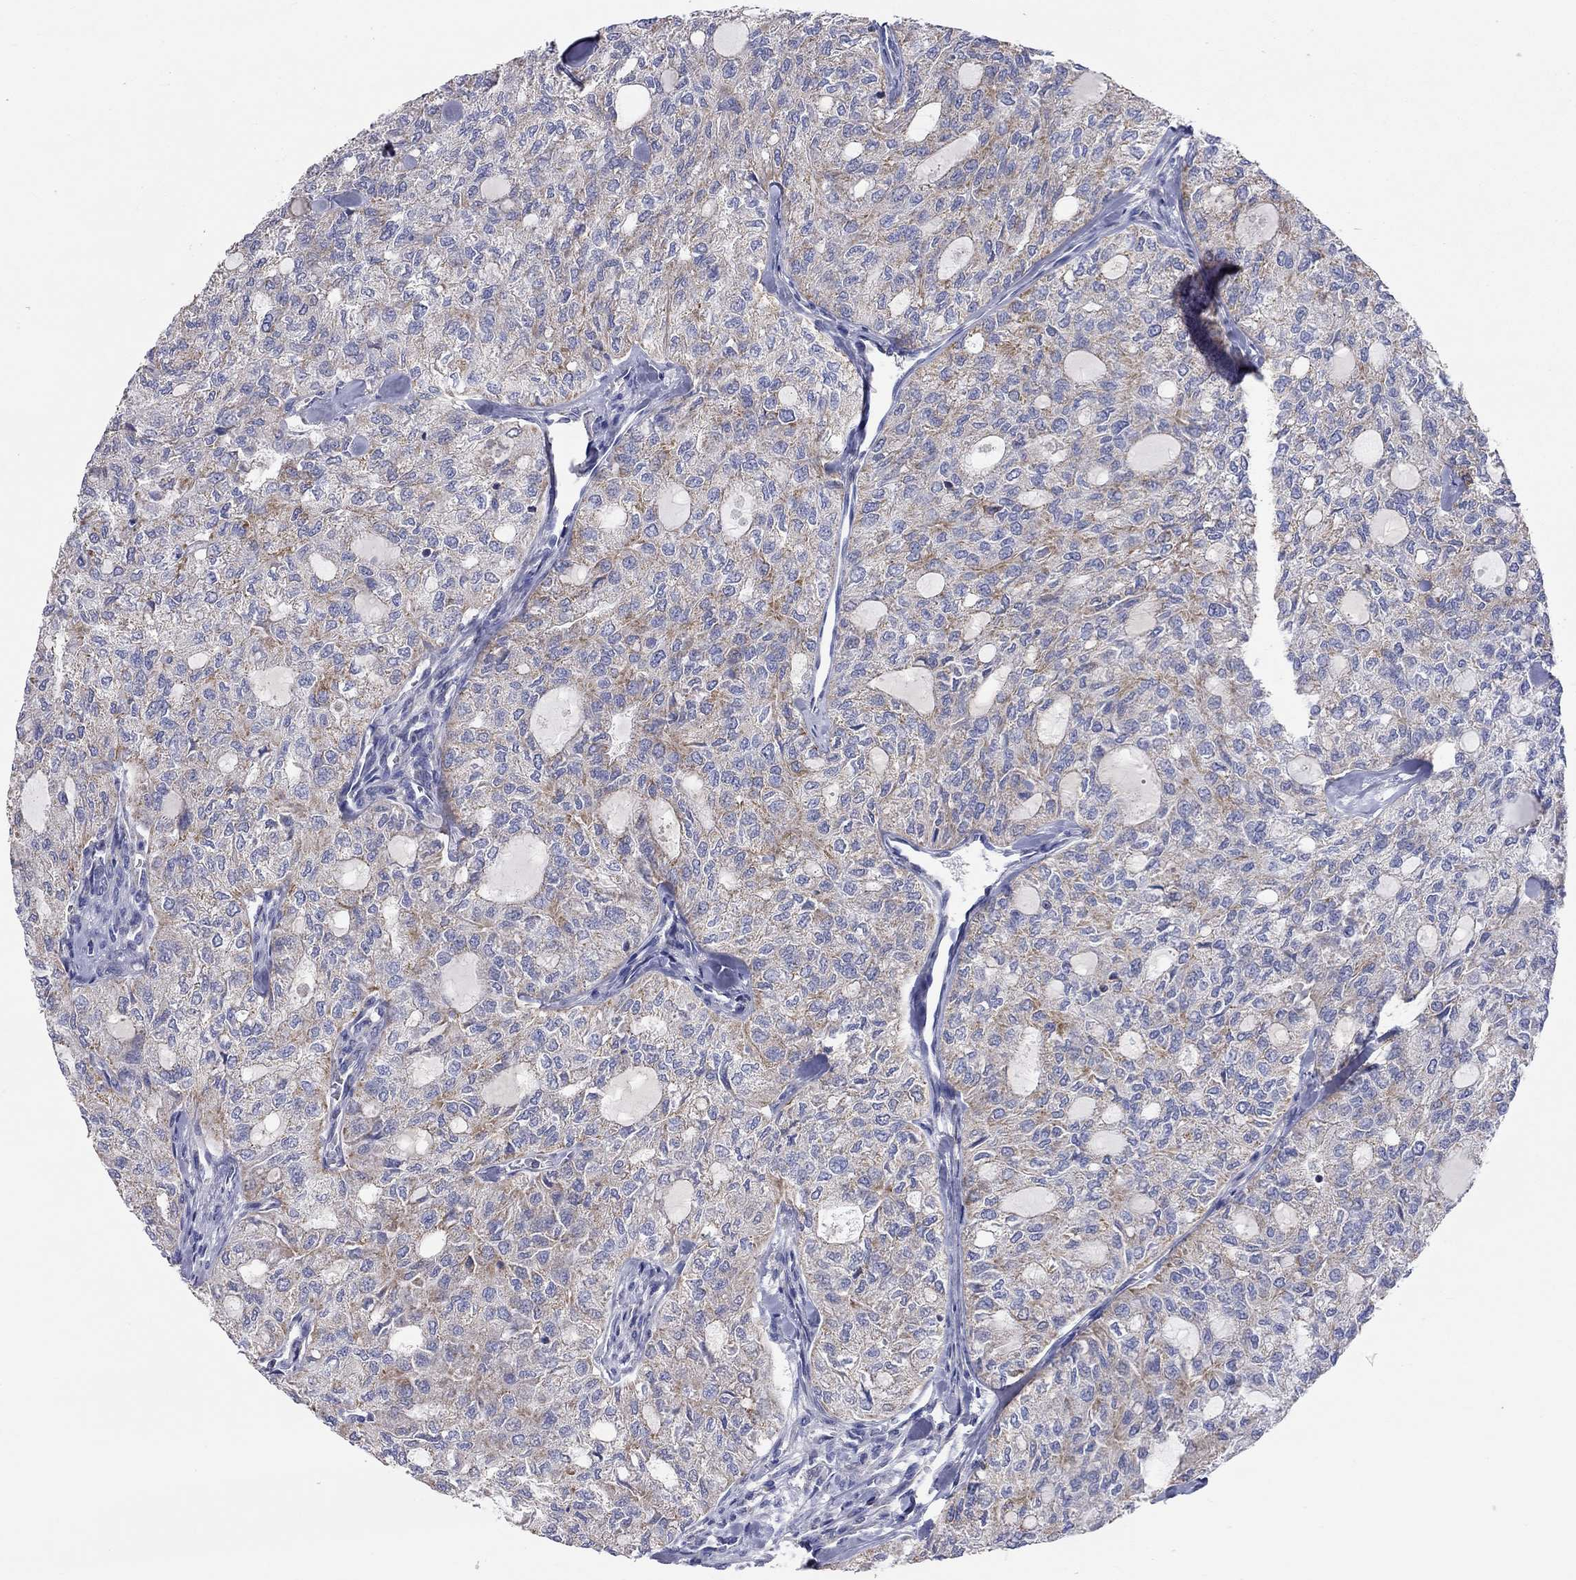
{"staining": {"intensity": "weak", "quantity": "<25%", "location": "cytoplasmic/membranous"}, "tissue": "thyroid cancer", "cell_type": "Tumor cells", "image_type": "cancer", "snomed": [{"axis": "morphology", "description": "Follicular adenoma carcinoma, NOS"}, {"axis": "topography", "description": "Thyroid gland"}], "caption": "Immunohistochemical staining of thyroid cancer shows no significant staining in tumor cells.", "gene": "RCAN1", "patient": {"sex": "male", "age": 75}}